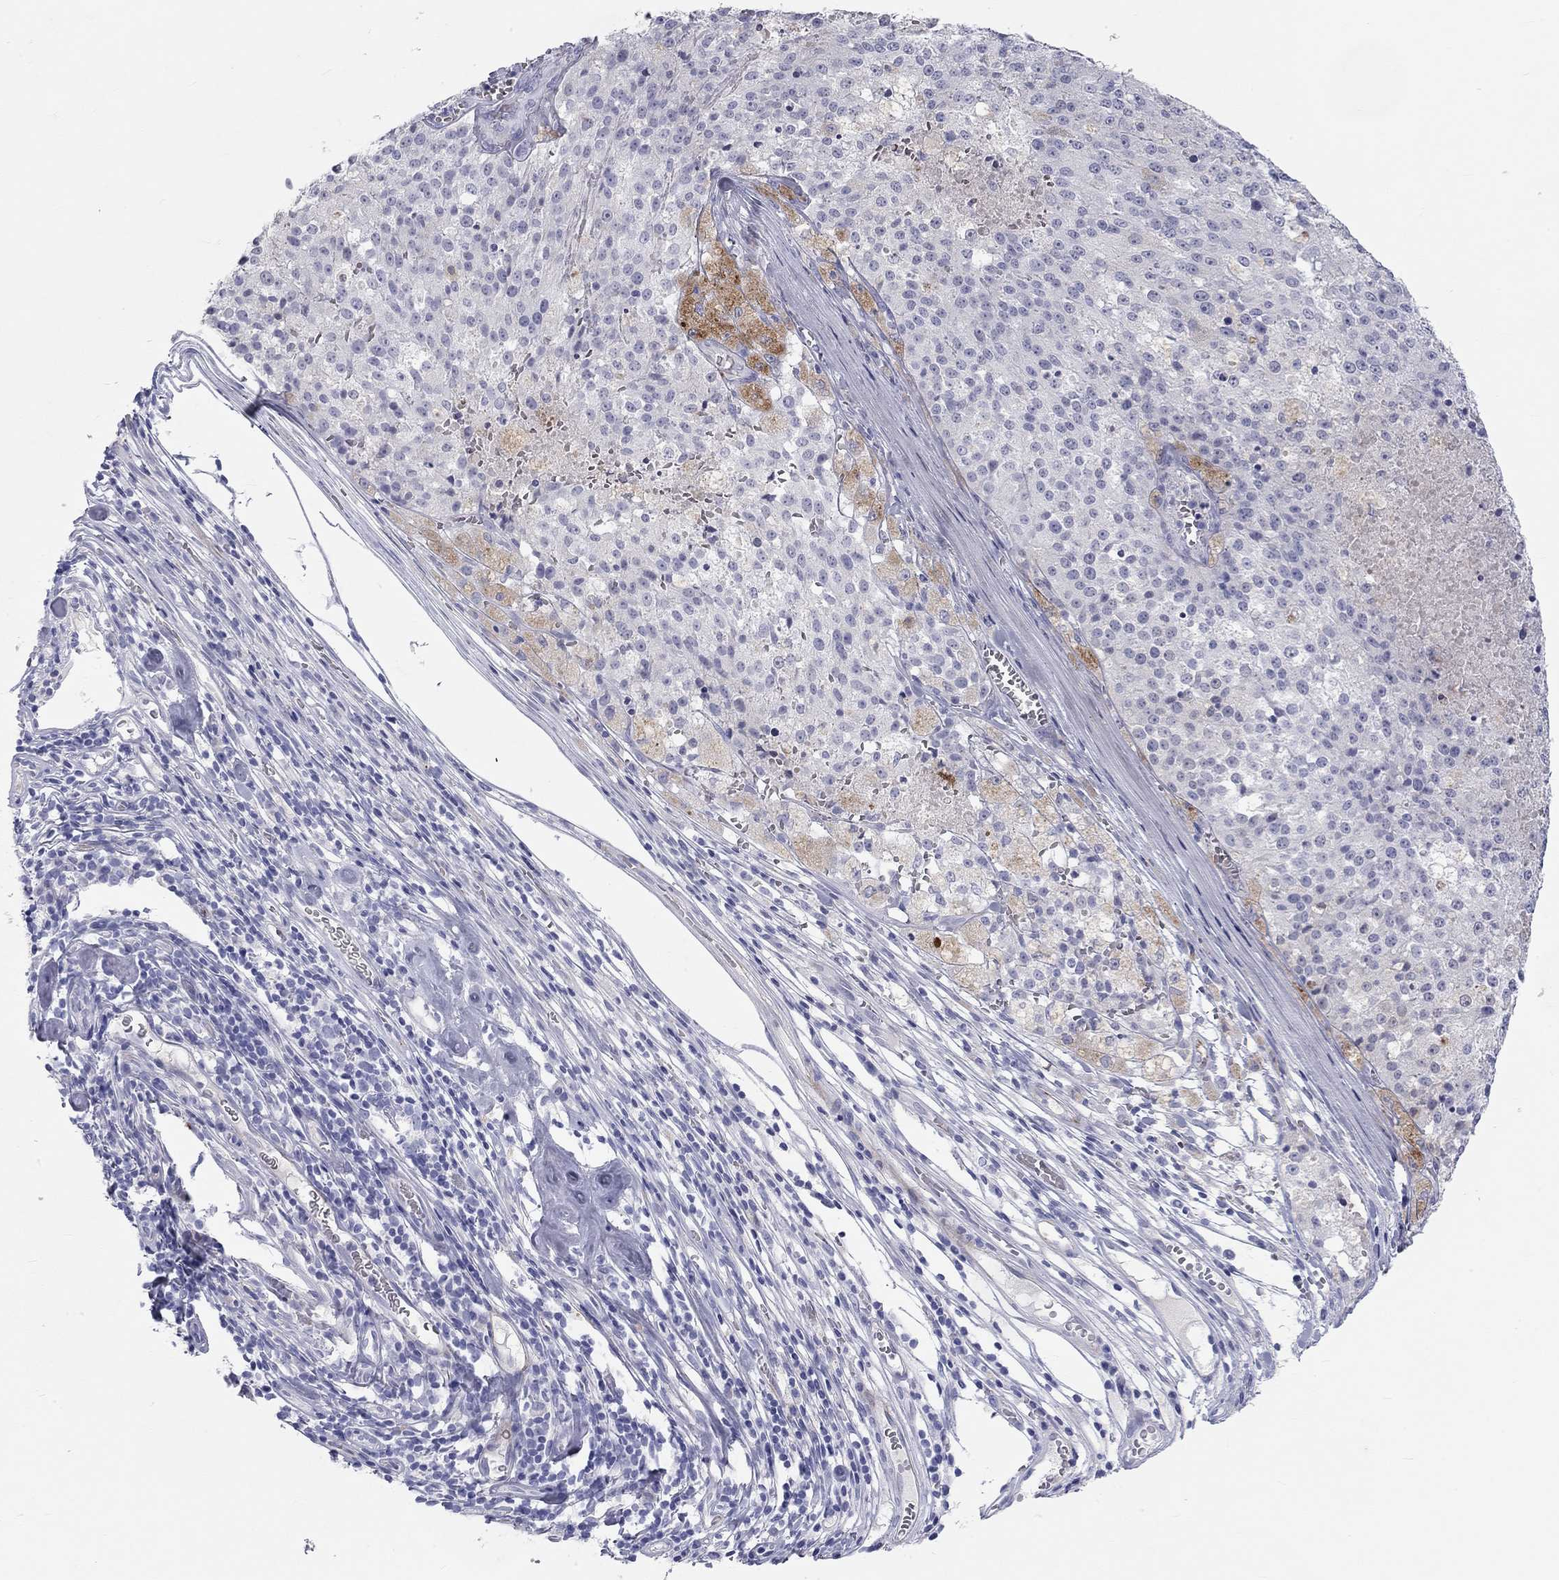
{"staining": {"intensity": "negative", "quantity": "none", "location": "none"}, "tissue": "melanoma", "cell_type": "Tumor cells", "image_type": "cancer", "snomed": [{"axis": "morphology", "description": "Malignant melanoma, Metastatic site"}, {"axis": "topography", "description": "Lymph node"}], "caption": "A high-resolution image shows immunohistochemistry (IHC) staining of melanoma, which exhibits no significant positivity in tumor cells.", "gene": "PCDHGC5", "patient": {"sex": "female", "age": 64}}